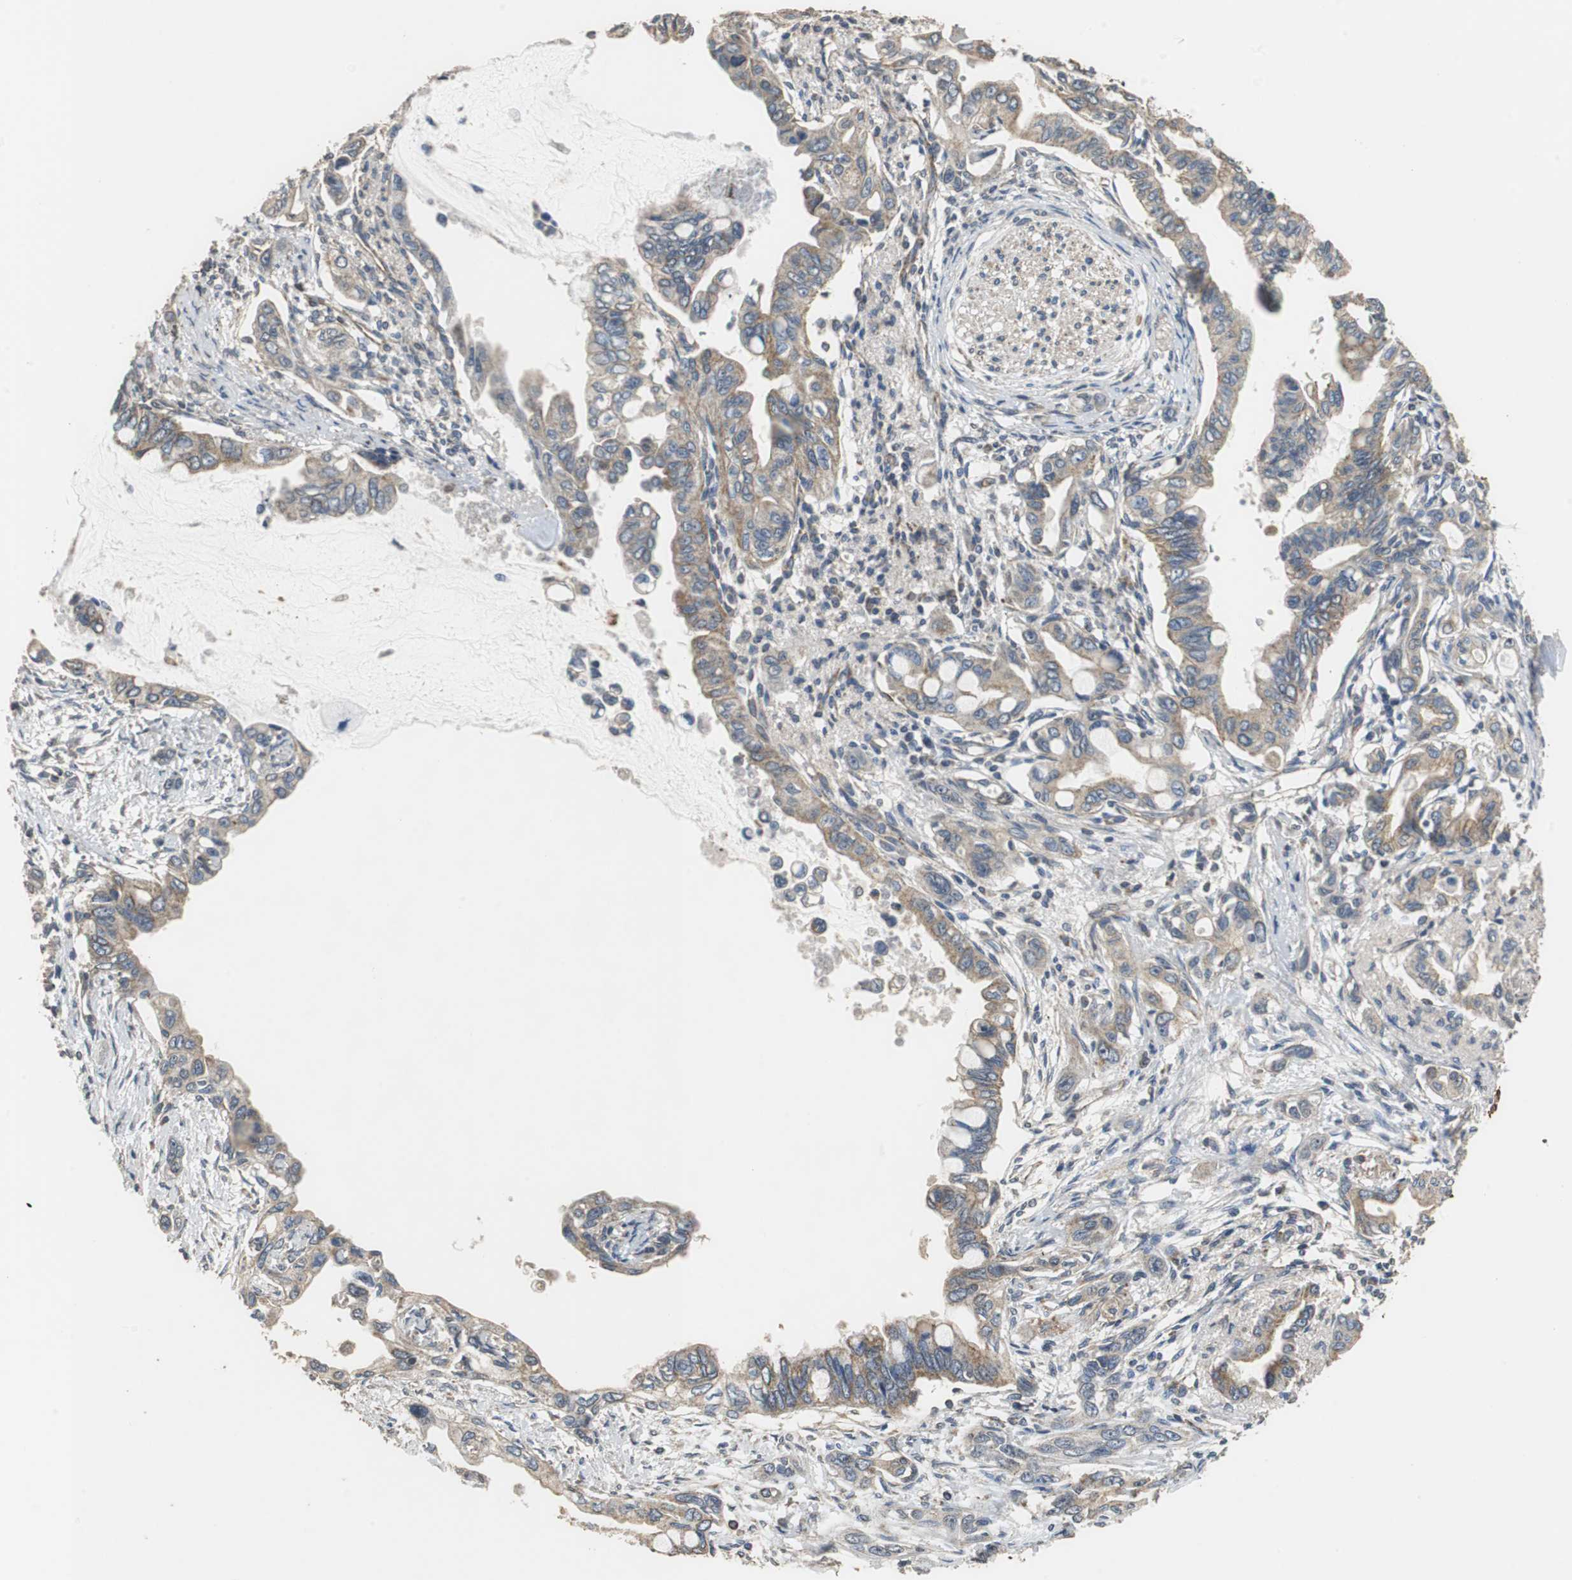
{"staining": {"intensity": "weak", "quantity": "25%-75%", "location": "cytoplasmic/membranous"}, "tissue": "pancreatic cancer", "cell_type": "Tumor cells", "image_type": "cancer", "snomed": [{"axis": "morphology", "description": "Adenocarcinoma, NOS"}, {"axis": "topography", "description": "Pancreas"}], "caption": "Human adenocarcinoma (pancreatic) stained for a protein (brown) demonstrates weak cytoplasmic/membranous positive positivity in approximately 25%-75% of tumor cells.", "gene": "NNT", "patient": {"sex": "female", "age": 60}}